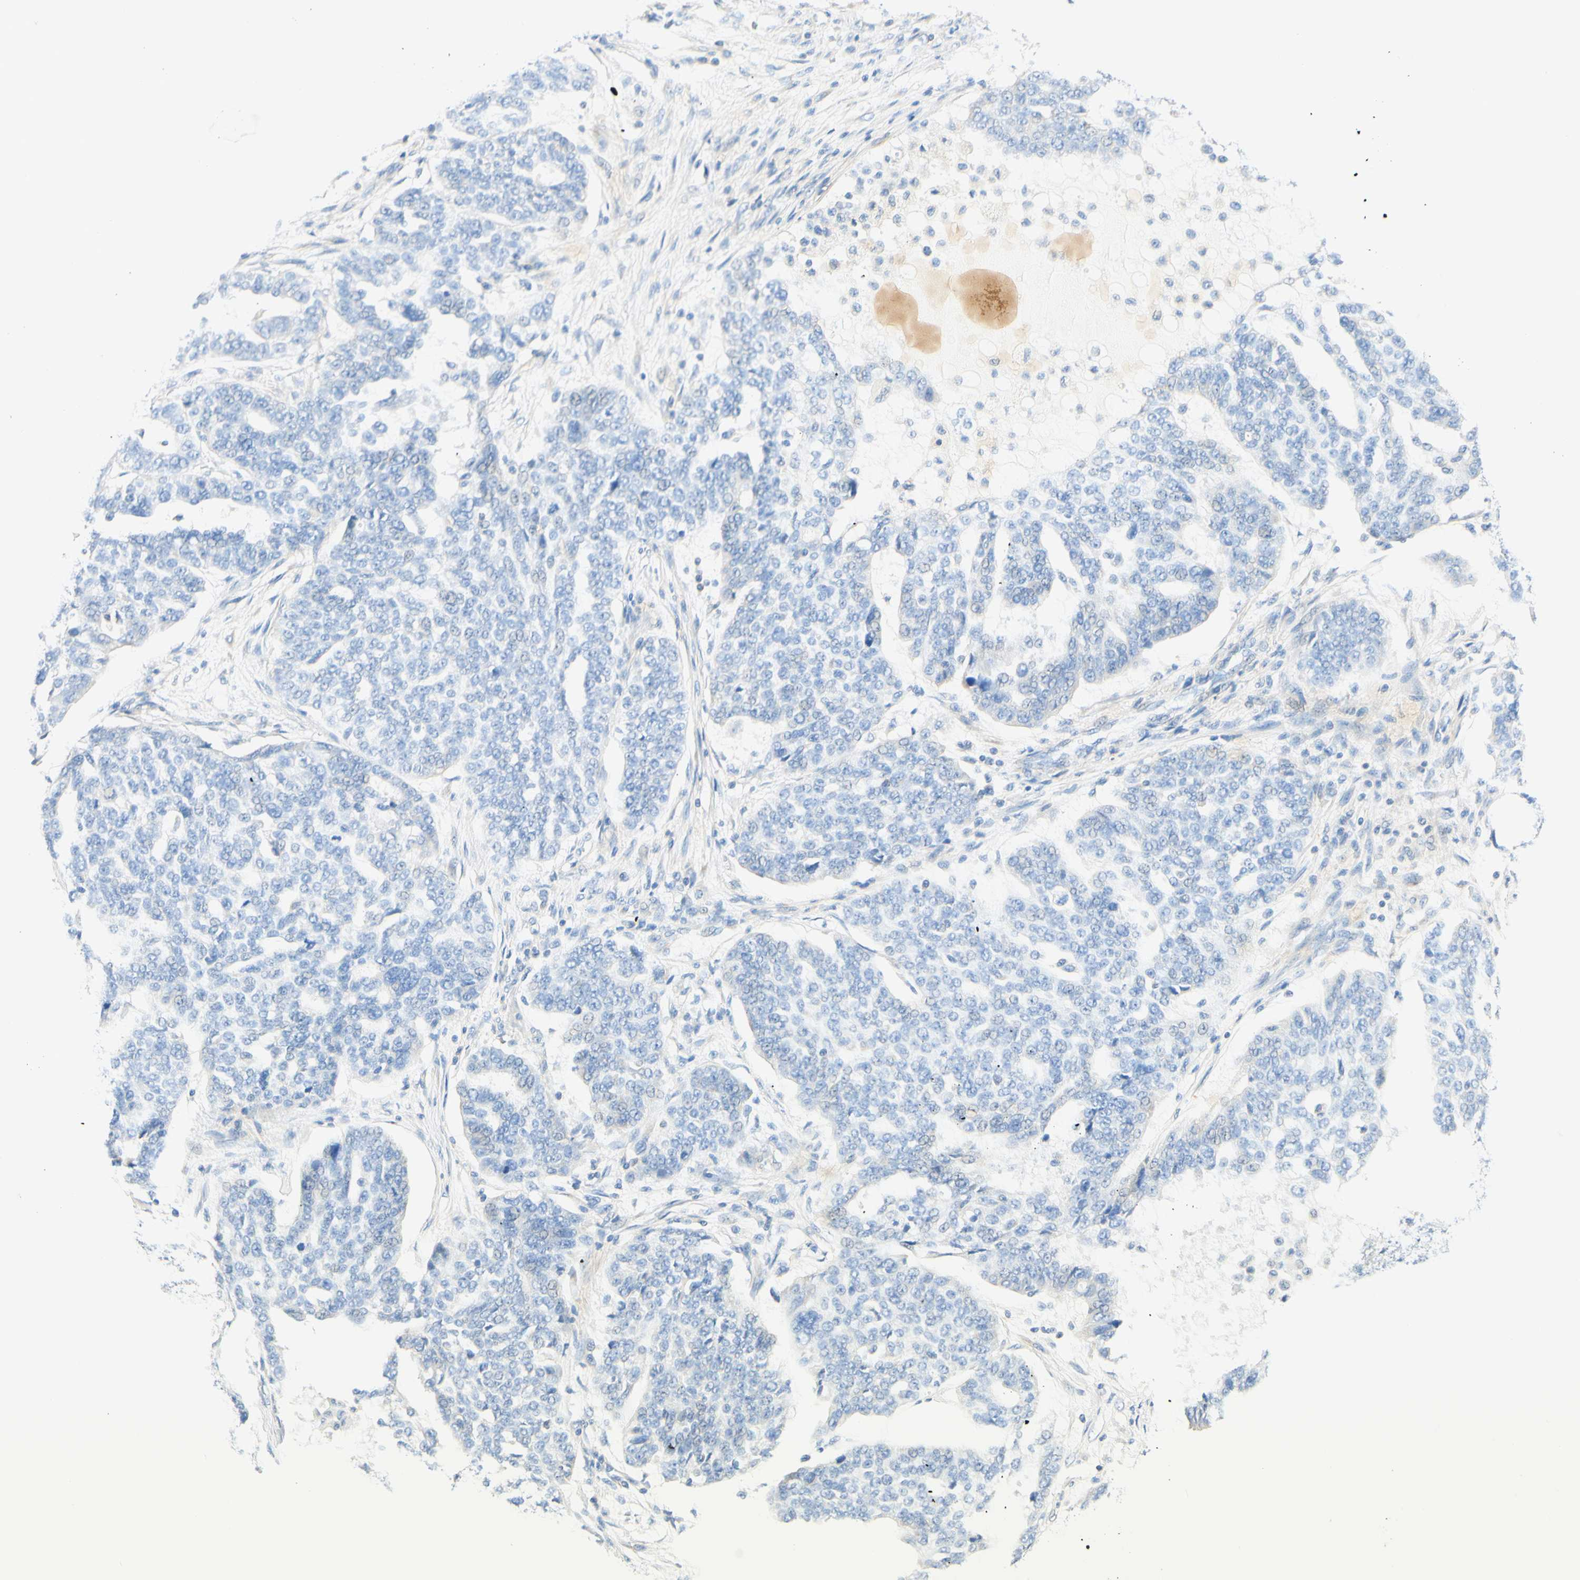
{"staining": {"intensity": "negative", "quantity": "none", "location": "none"}, "tissue": "ovarian cancer", "cell_type": "Tumor cells", "image_type": "cancer", "snomed": [{"axis": "morphology", "description": "Cystadenocarcinoma, serous, NOS"}, {"axis": "topography", "description": "Ovary"}], "caption": "Immunohistochemistry of ovarian cancer displays no staining in tumor cells. The staining was performed using DAB (3,3'-diaminobenzidine) to visualize the protein expression in brown, while the nuclei were stained in blue with hematoxylin (Magnification: 20x).", "gene": "LAT", "patient": {"sex": "female", "age": 59}}